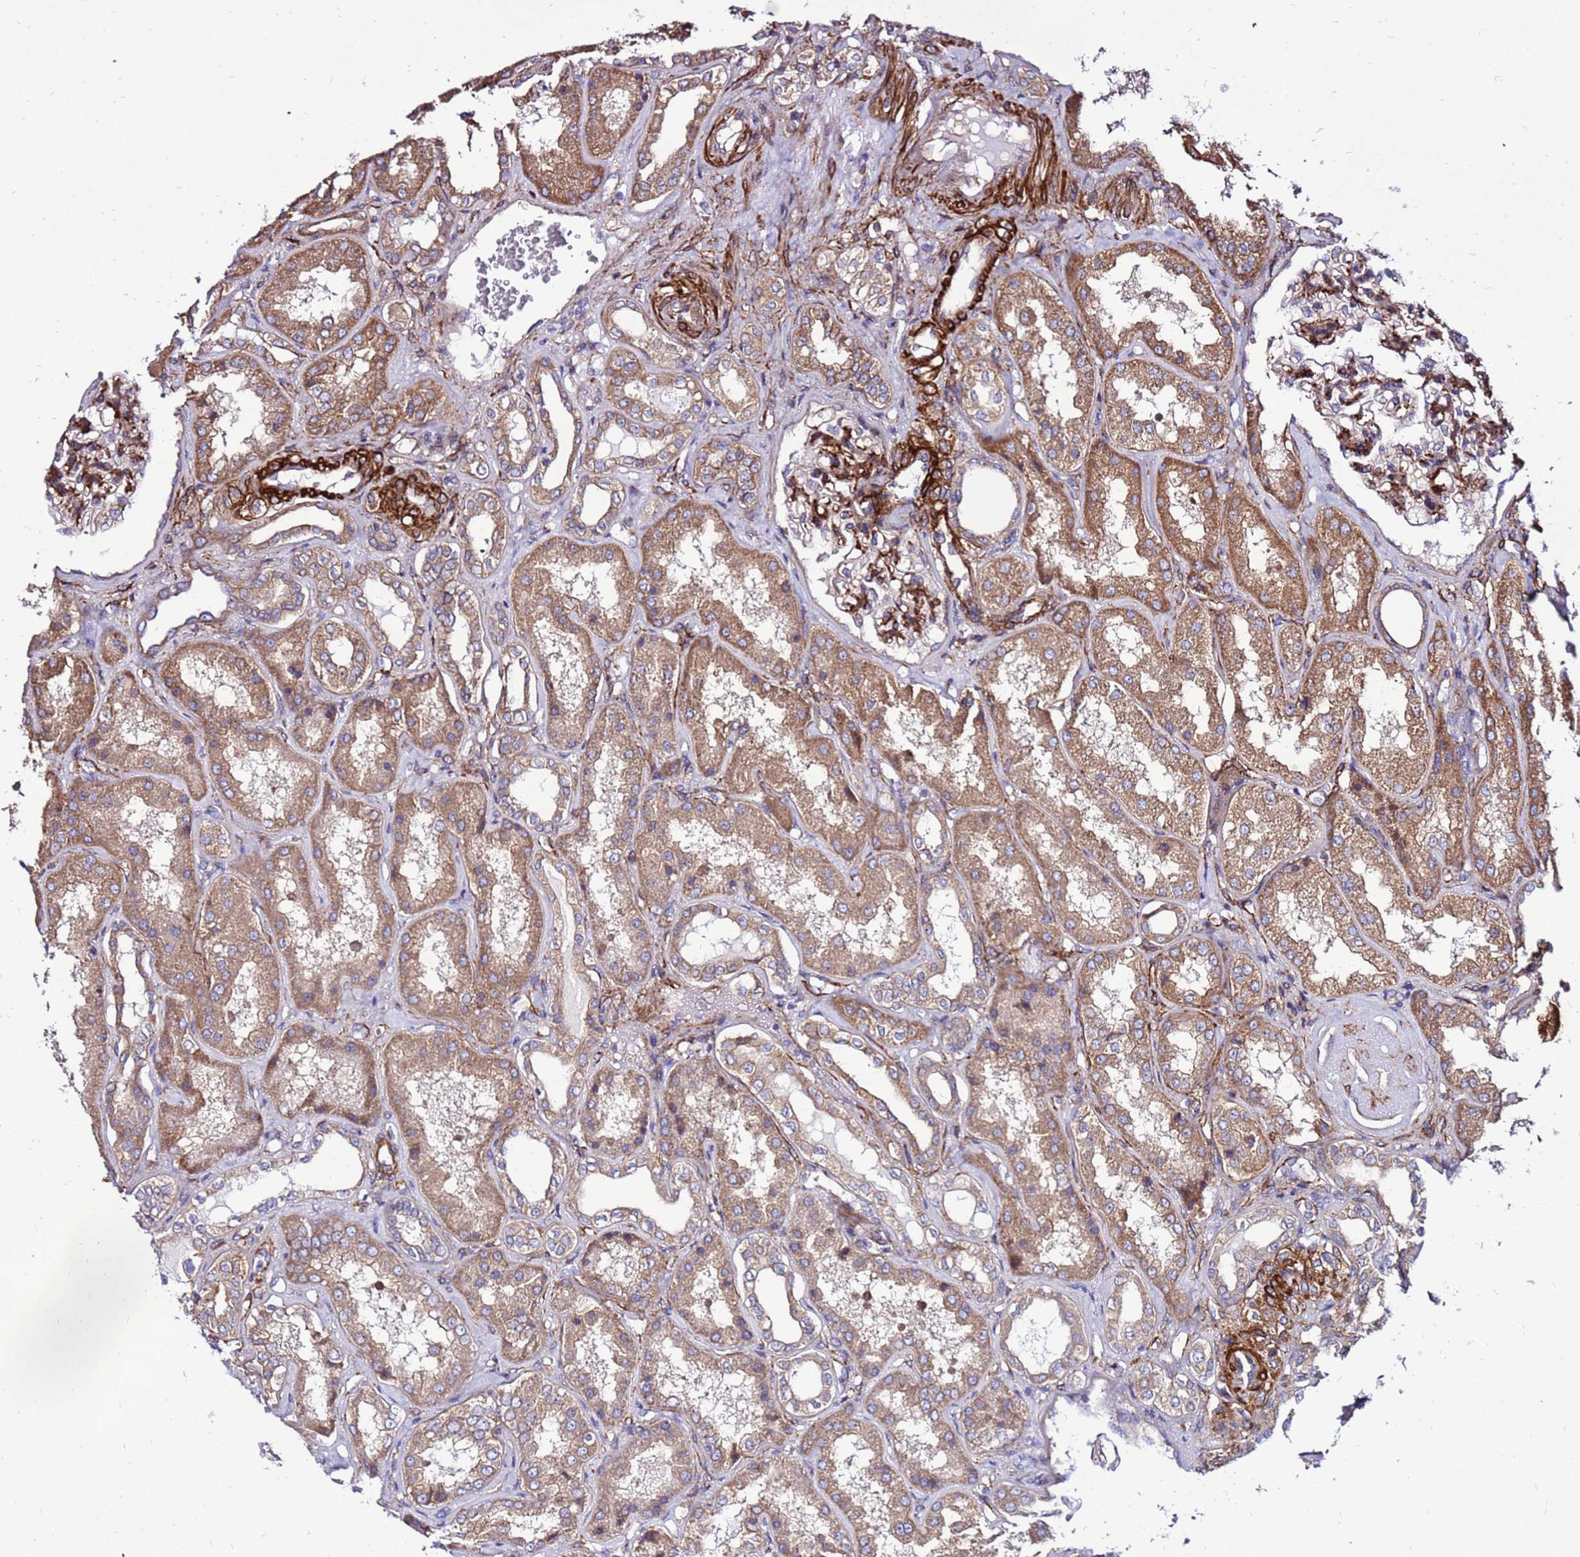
{"staining": {"intensity": "strong", "quantity": "<25%", "location": "cytoplasmic/membranous"}, "tissue": "kidney", "cell_type": "Cells in glomeruli", "image_type": "normal", "snomed": [{"axis": "morphology", "description": "Normal tissue, NOS"}, {"axis": "topography", "description": "Kidney"}], "caption": "Cells in glomeruli exhibit medium levels of strong cytoplasmic/membranous positivity in approximately <25% of cells in unremarkable kidney. Using DAB (brown) and hematoxylin (blue) stains, captured at high magnification using brightfield microscopy.", "gene": "EI24", "patient": {"sex": "female", "age": 56}}